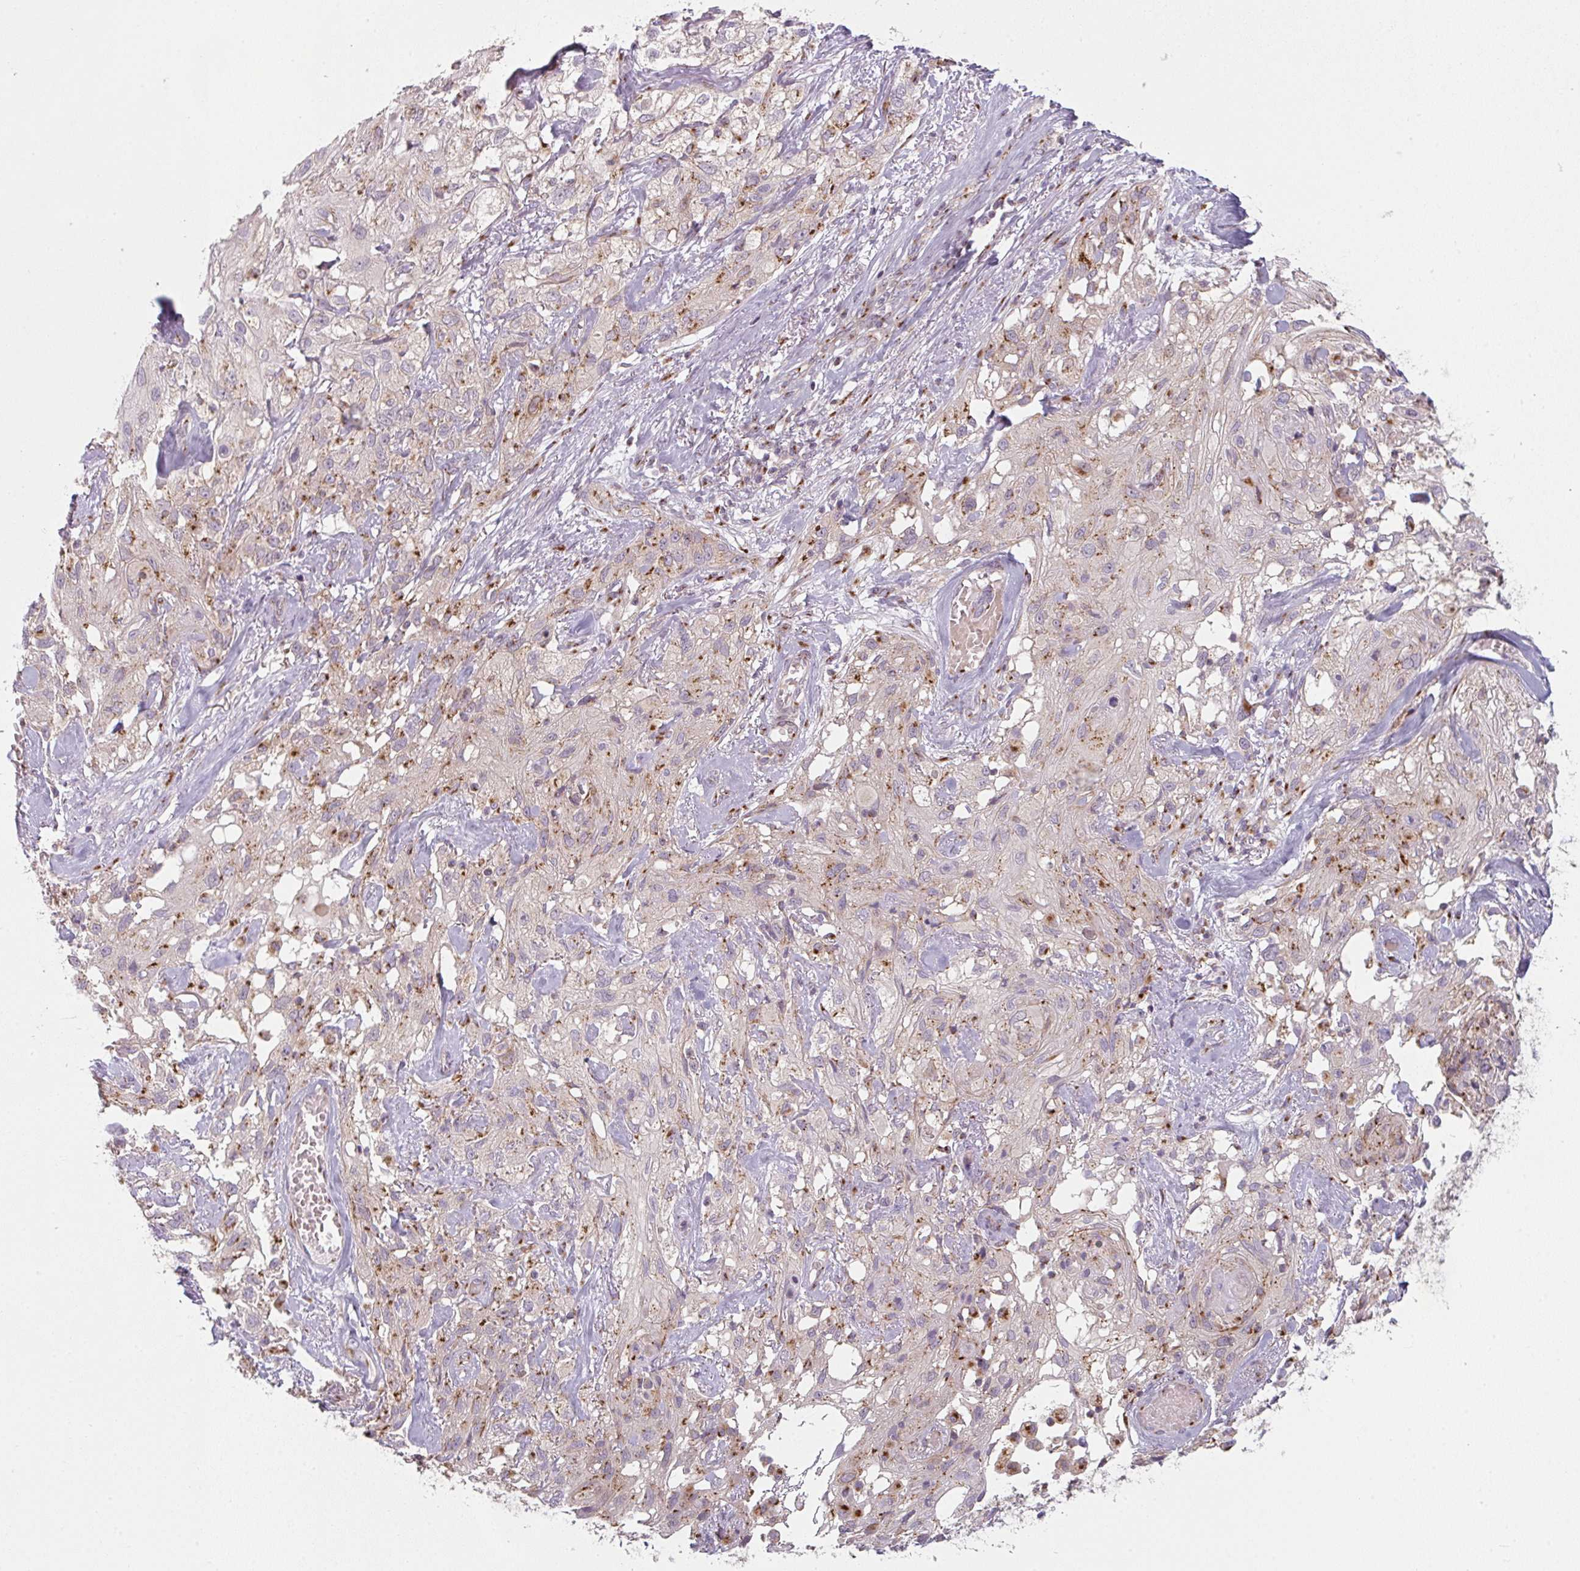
{"staining": {"intensity": "moderate", "quantity": "25%-75%", "location": "cytoplasmic/membranous"}, "tissue": "skin cancer", "cell_type": "Tumor cells", "image_type": "cancer", "snomed": [{"axis": "morphology", "description": "Squamous cell carcinoma, NOS"}, {"axis": "topography", "description": "Skin"}, {"axis": "topography", "description": "Vulva"}], "caption": "Squamous cell carcinoma (skin) stained with a brown dye demonstrates moderate cytoplasmic/membranous positive staining in approximately 25%-75% of tumor cells.", "gene": "GVQW3", "patient": {"sex": "female", "age": 86}}